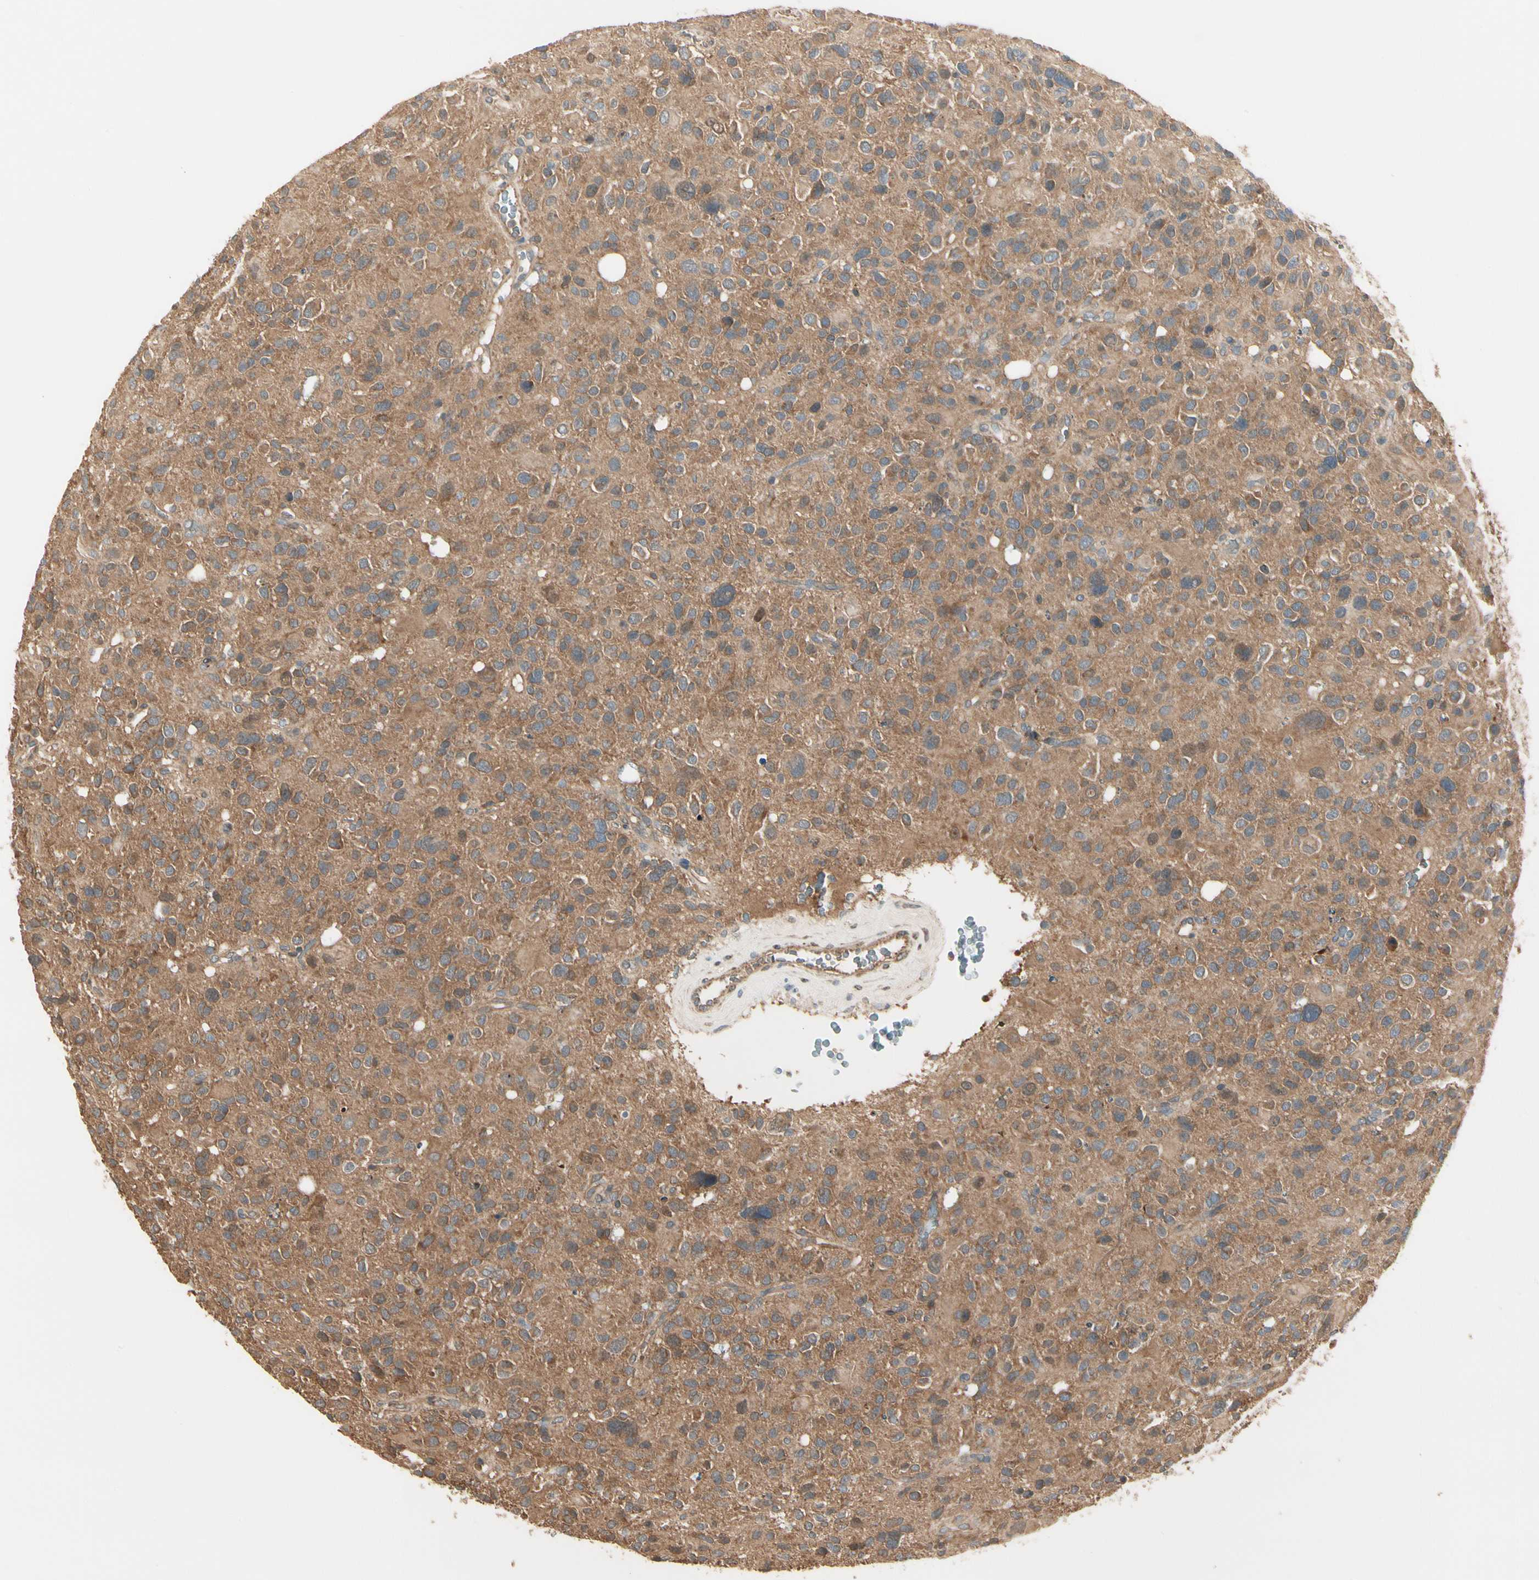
{"staining": {"intensity": "moderate", "quantity": ">75%", "location": "cytoplasmic/membranous"}, "tissue": "glioma", "cell_type": "Tumor cells", "image_type": "cancer", "snomed": [{"axis": "morphology", "description": "Glioma, malignant, High grade"}, {"axis": "topography", "description": "Brain"}], "caption": "There is medium levels of moderate cytoplasmic/membranous positivity in tumor cells of glioma, as demonstrated by immunohistochemical staining (brown color).", "gene": "IRAG1", "patient": {"sex": "male", "age": 48}}